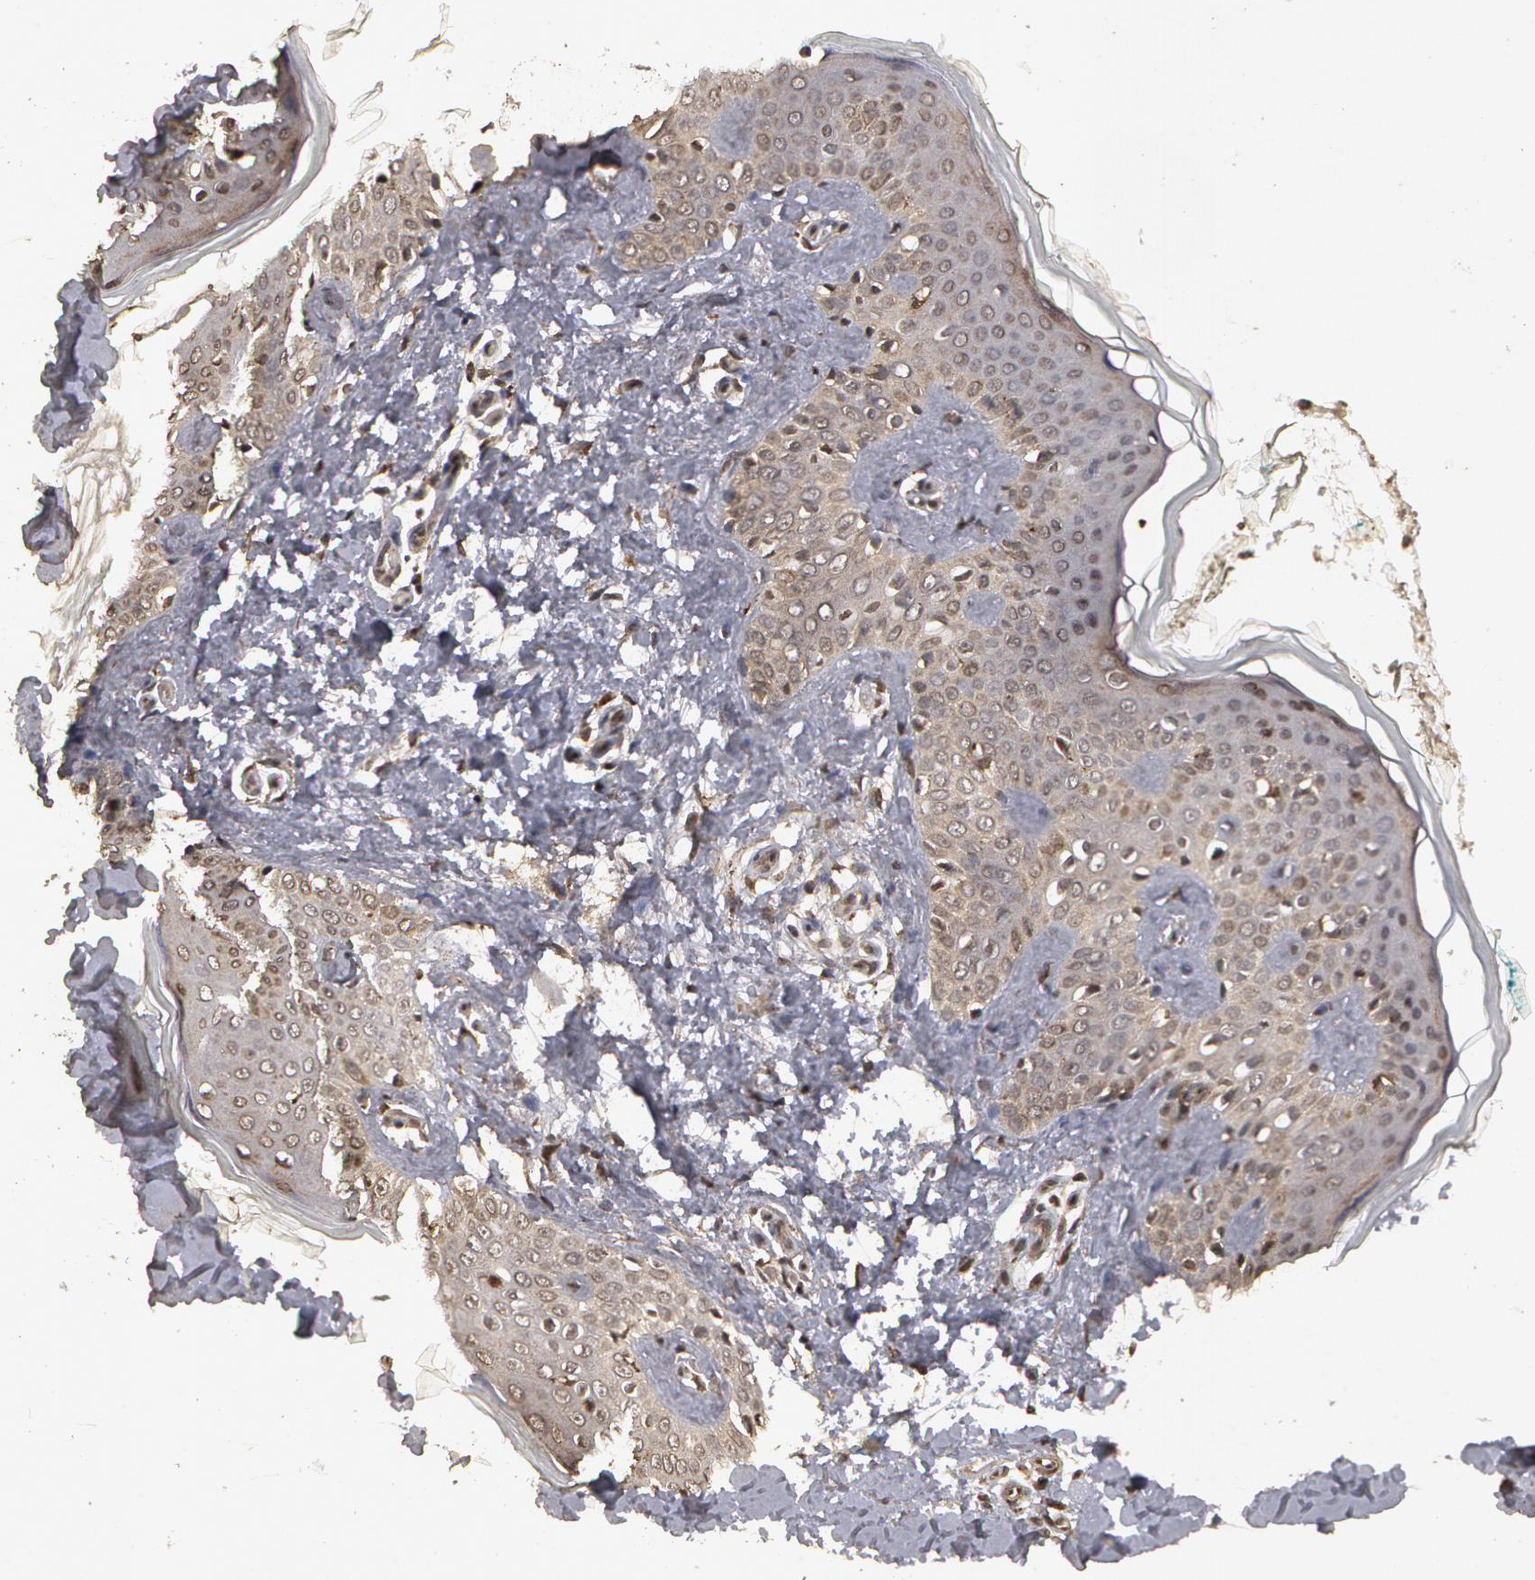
{"staining": {"intensity": "moderate", "quantity": ">75%", "location": "cytoplasmic/membranous"}, "tissue": "skin", "cell_type": "Fibroblasts", "image_type": "normal", "snomed": [{"axis": "morphology", "description": "Normal tissue, NOS"}, {"axis": "topography", "description": "Skin"}], "caption": "Moderate cytoplasmic/membranous protein staining is present in approximately >75% of fibroblasts in skin.", "gene": "CALR", "patient": {"sex": "male", "age": 32}}